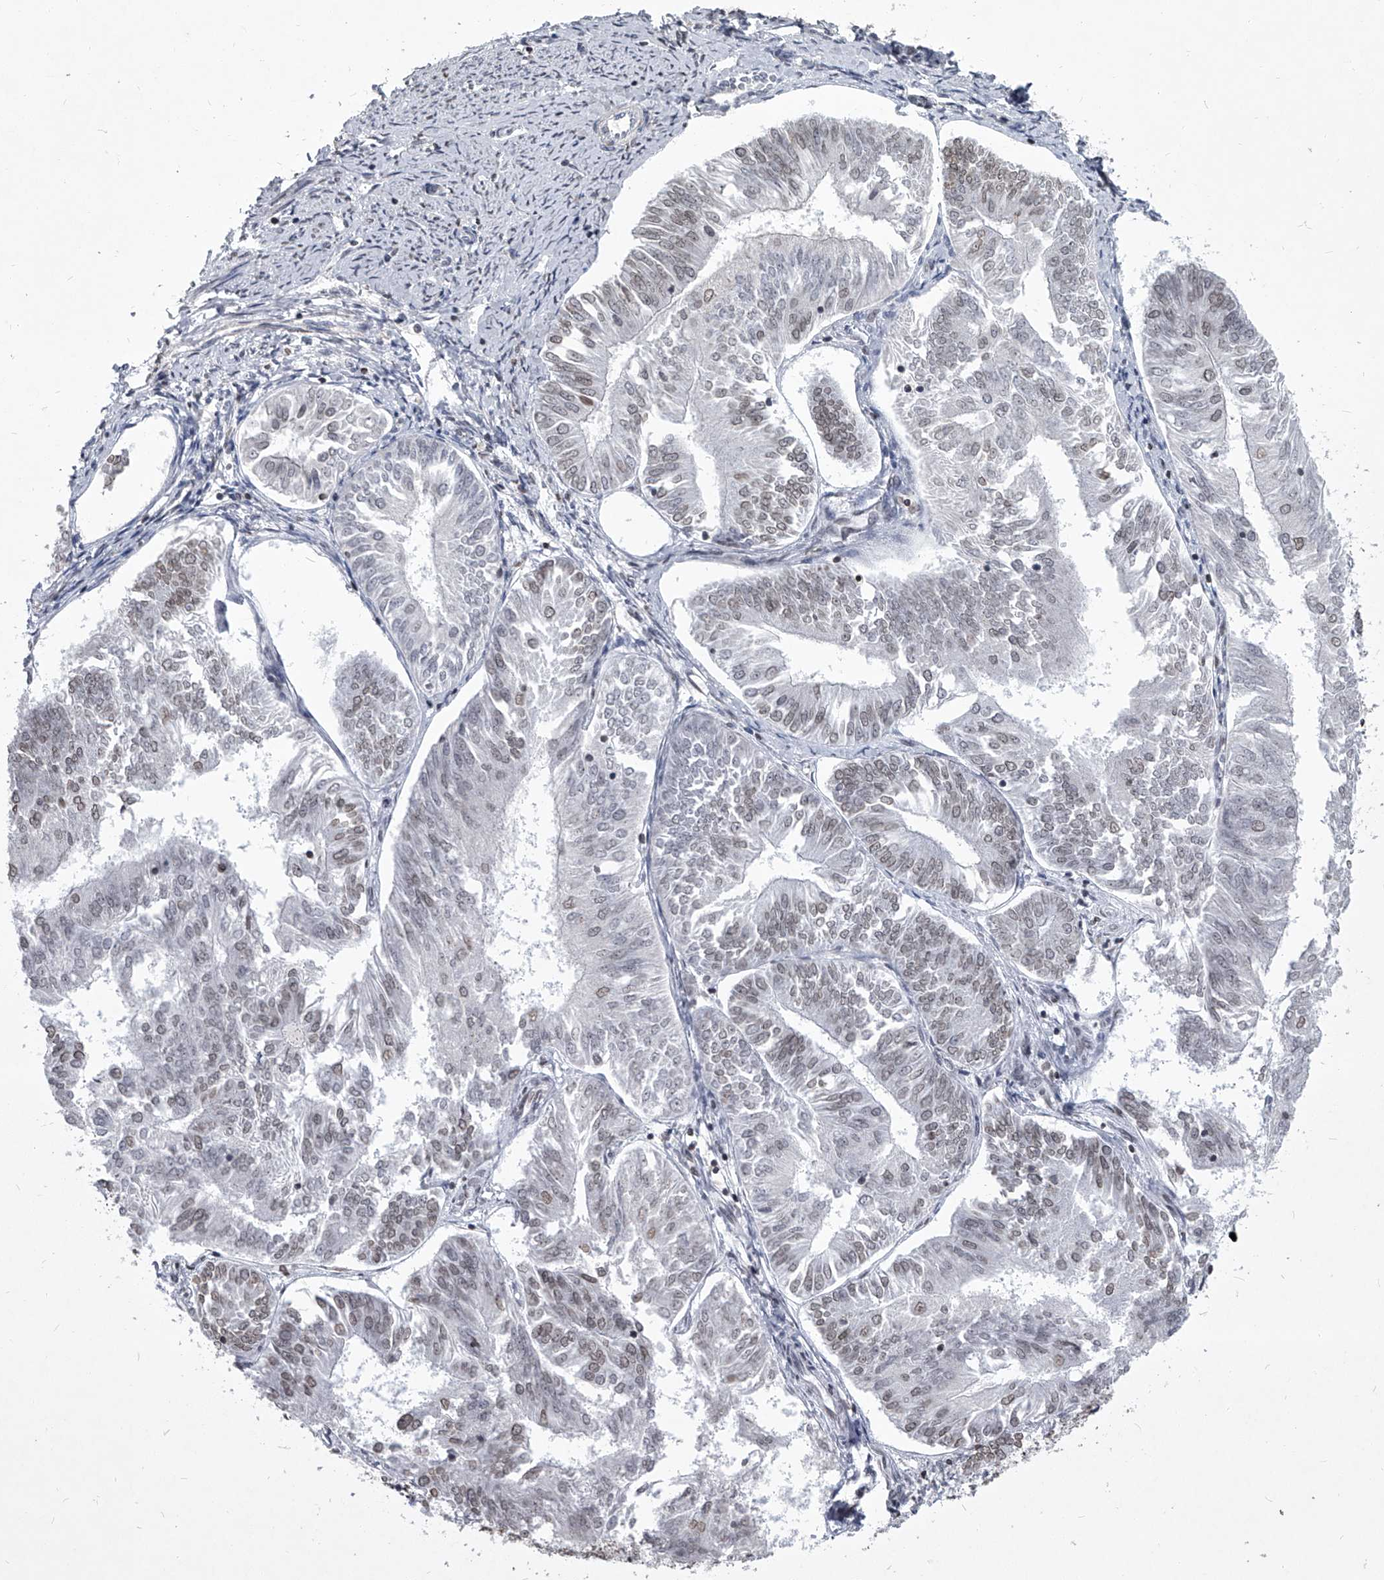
{"staining": {"intensity": "weak", "quantity": "25%-75%", "location": "nuclear"}, "tissue": "endometrial cancer", "cell_type": "Tumor cells", "image_type": "cancer", "snomed": [{"axis": "morphology", "description": "Adenocarcinoma, NOS"}, {"axis": "topography", "description": "Endometrium"}], "caption": "This image demonstrates endometrial cancer stained with immunohistochemistry to label a protein in brown. The nuclear of tumor cells show weak positivity for the protein. Nuclei are counter-stained blue.", "gene": "PPIL4", "patient": {"sex": "female", "age": 58}}